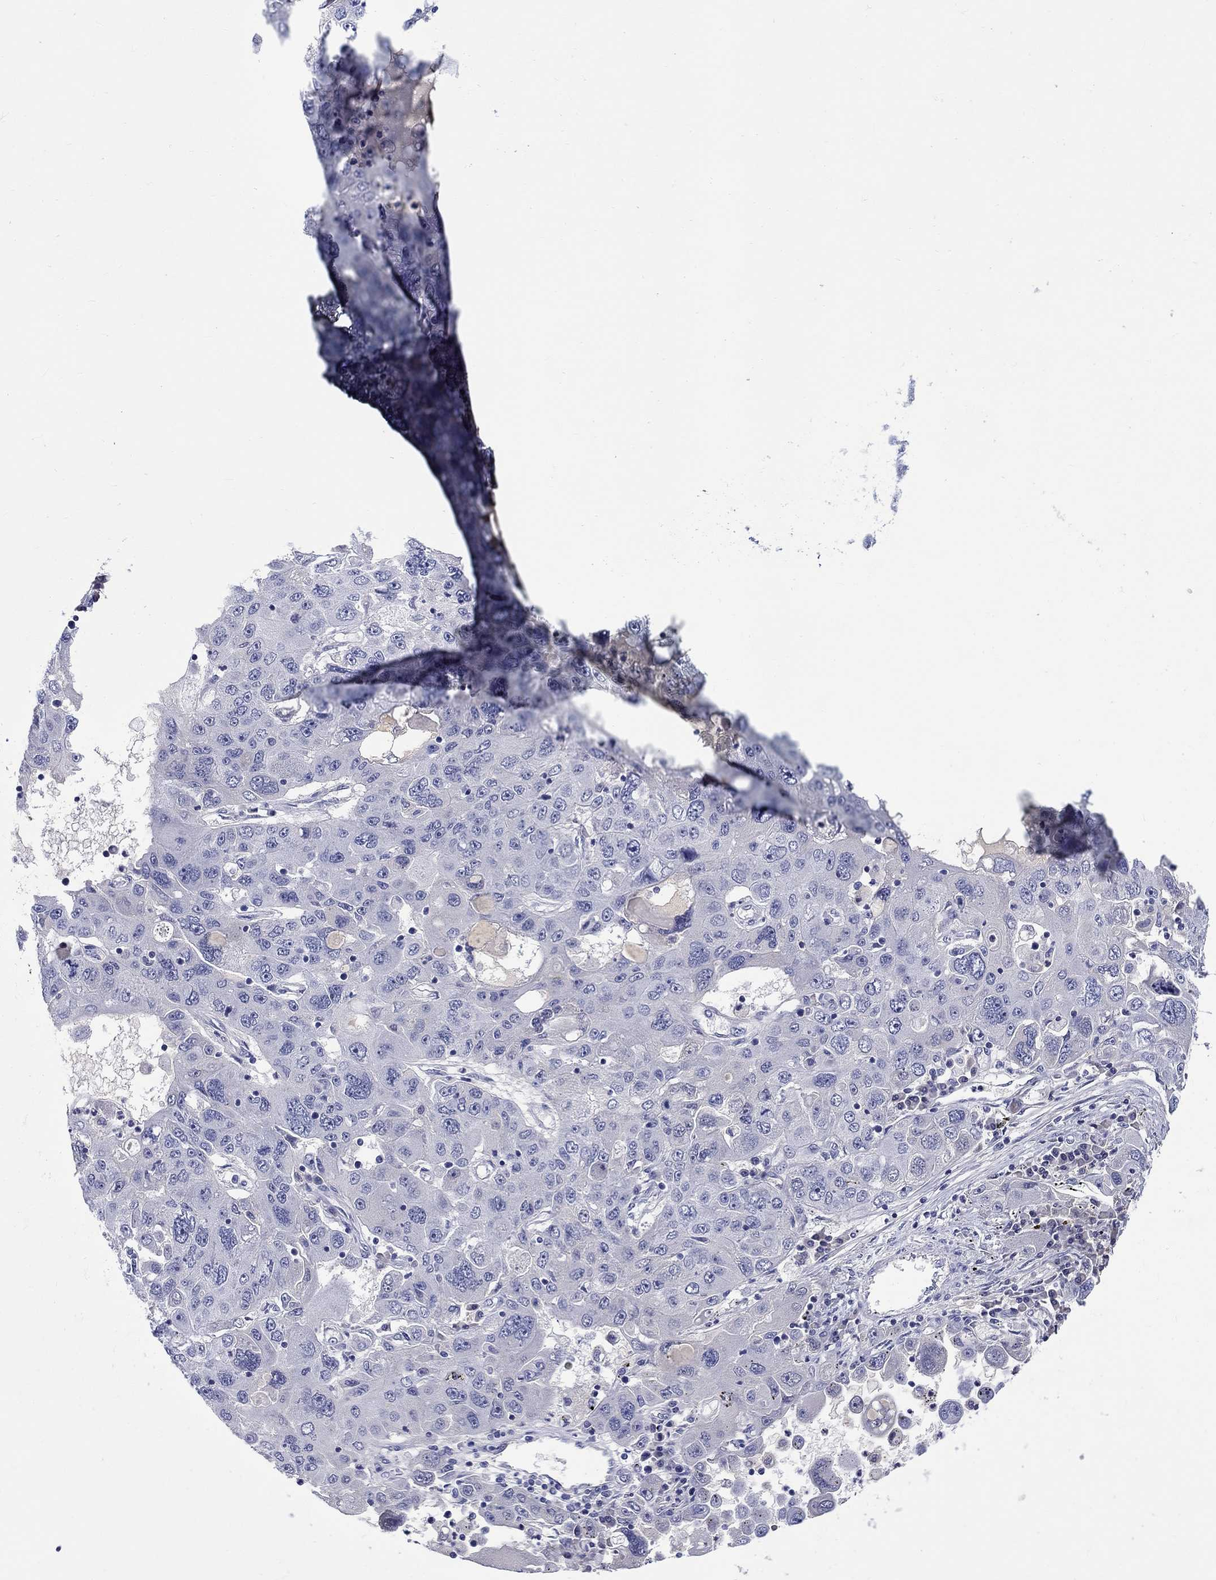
{"staining": {"intensity": "negative", "quantity": "none", "location": "none"}, "tissue": "stomach cancer", "cell_type": "Tumor cells", "image_type": "cancer", "snomed": [{"axis": "morphology", "description": "Adenocarcinoma, NOS"}, {"axis": "topography", "description": "Stomach"}], "caption": "Tumor cells show no significant expression in stomach adenocarcinoma.", "gene": "SLC30A3", "patient": {"sex": "male", "age": 56}}